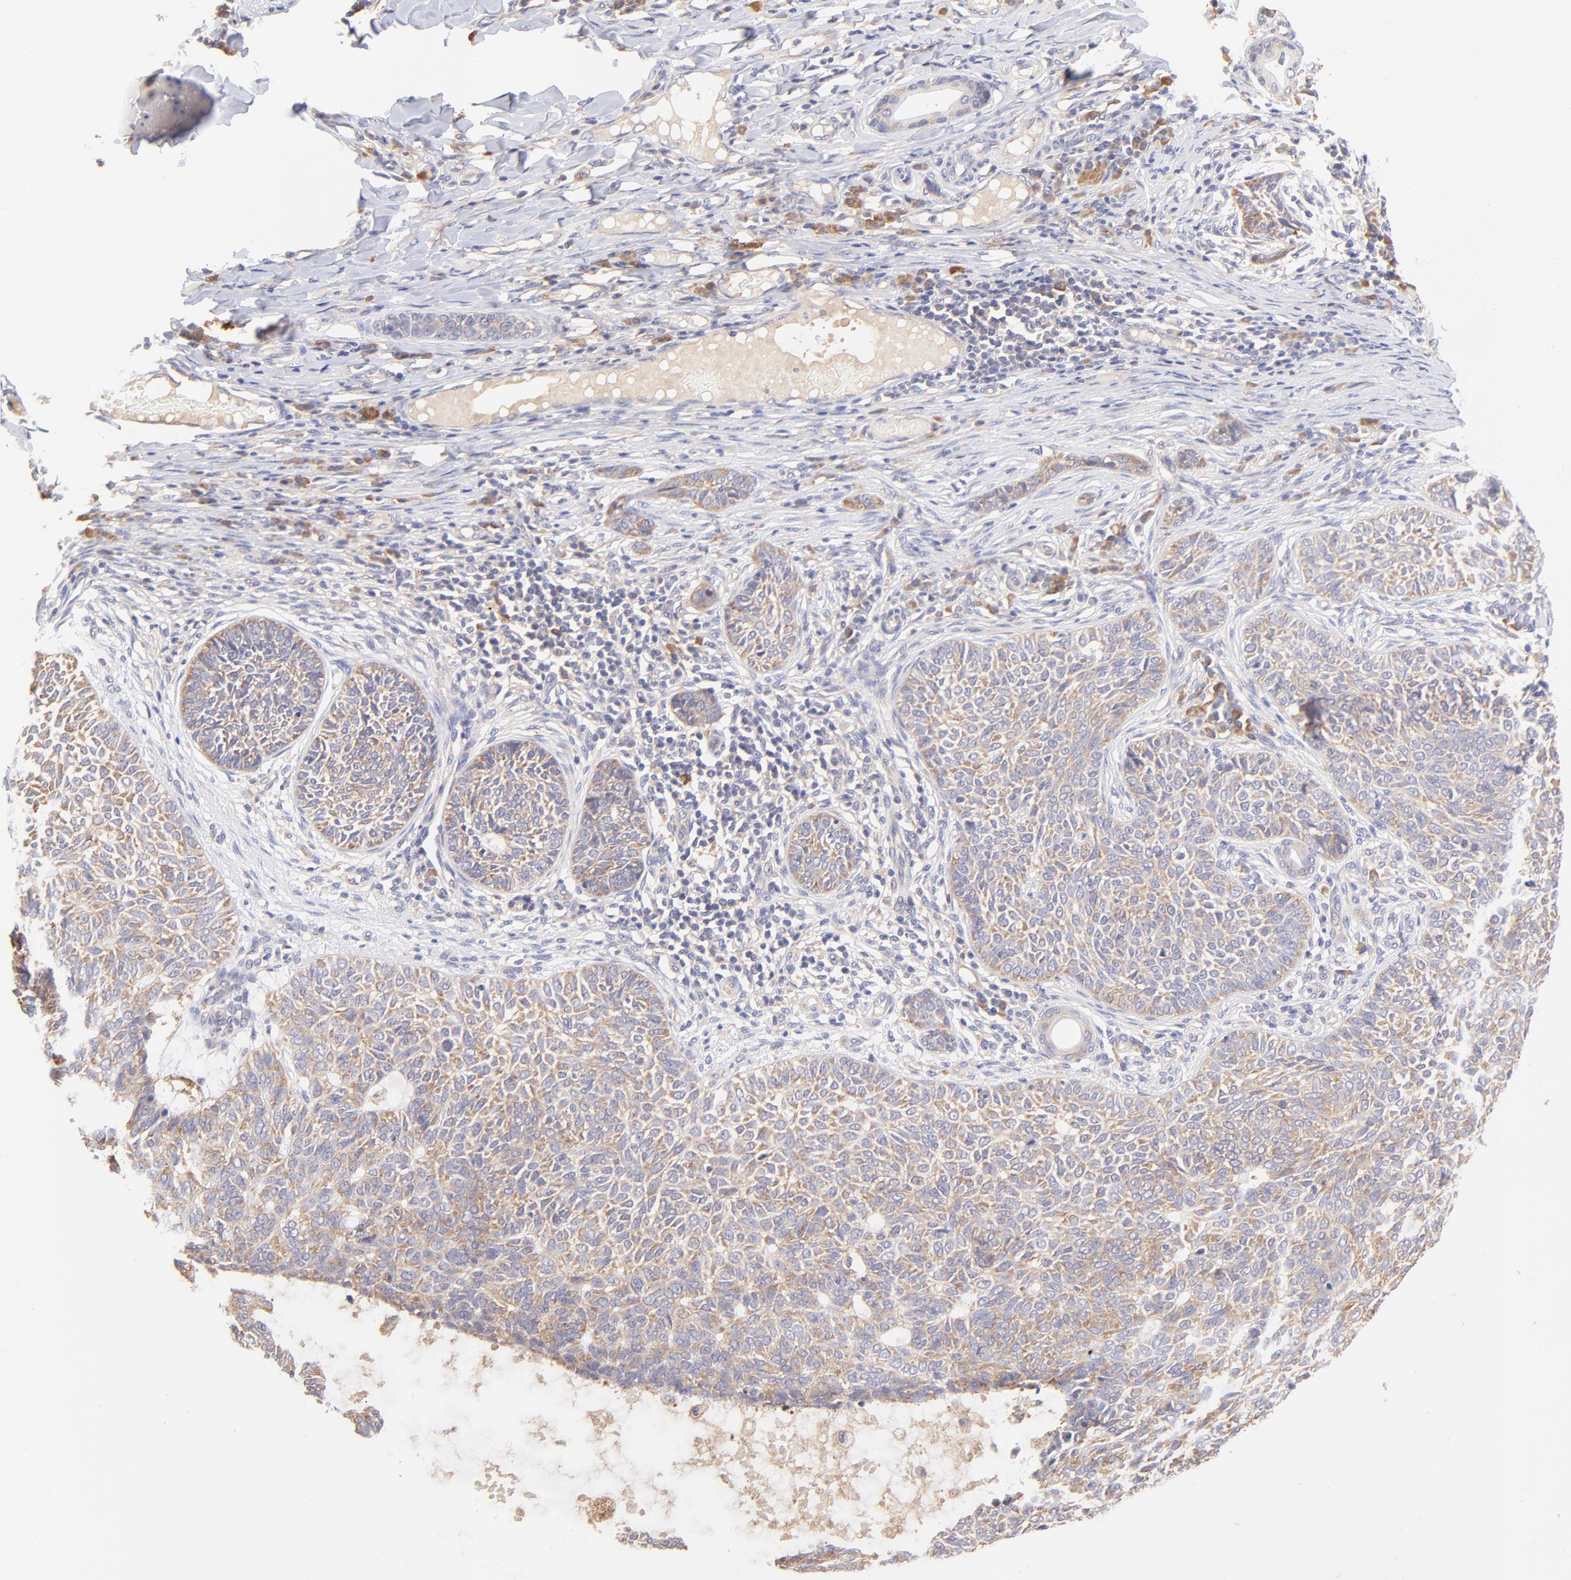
{"staining": {"intensity": "moderate", "quantity": ">75%", "location": "cytoplasmic/membranous"}, "tissue": "skin cancer", "cell_type": "Tumor cells", "image_type": "cancer", "snomed": [{"axis": "morphology", "description": "Basal cell carcinoma"}, {"axis": "topography", "description": "Skin"}], "caption": "Human basal cell carcinoma (skin) stained for a protein (brown) reveals moderate cytoplasmic/membranous positive positivity in about >75% of tumor cells.", "gene": "RPL11", "patient": {"sex": "male", "age": 87}}